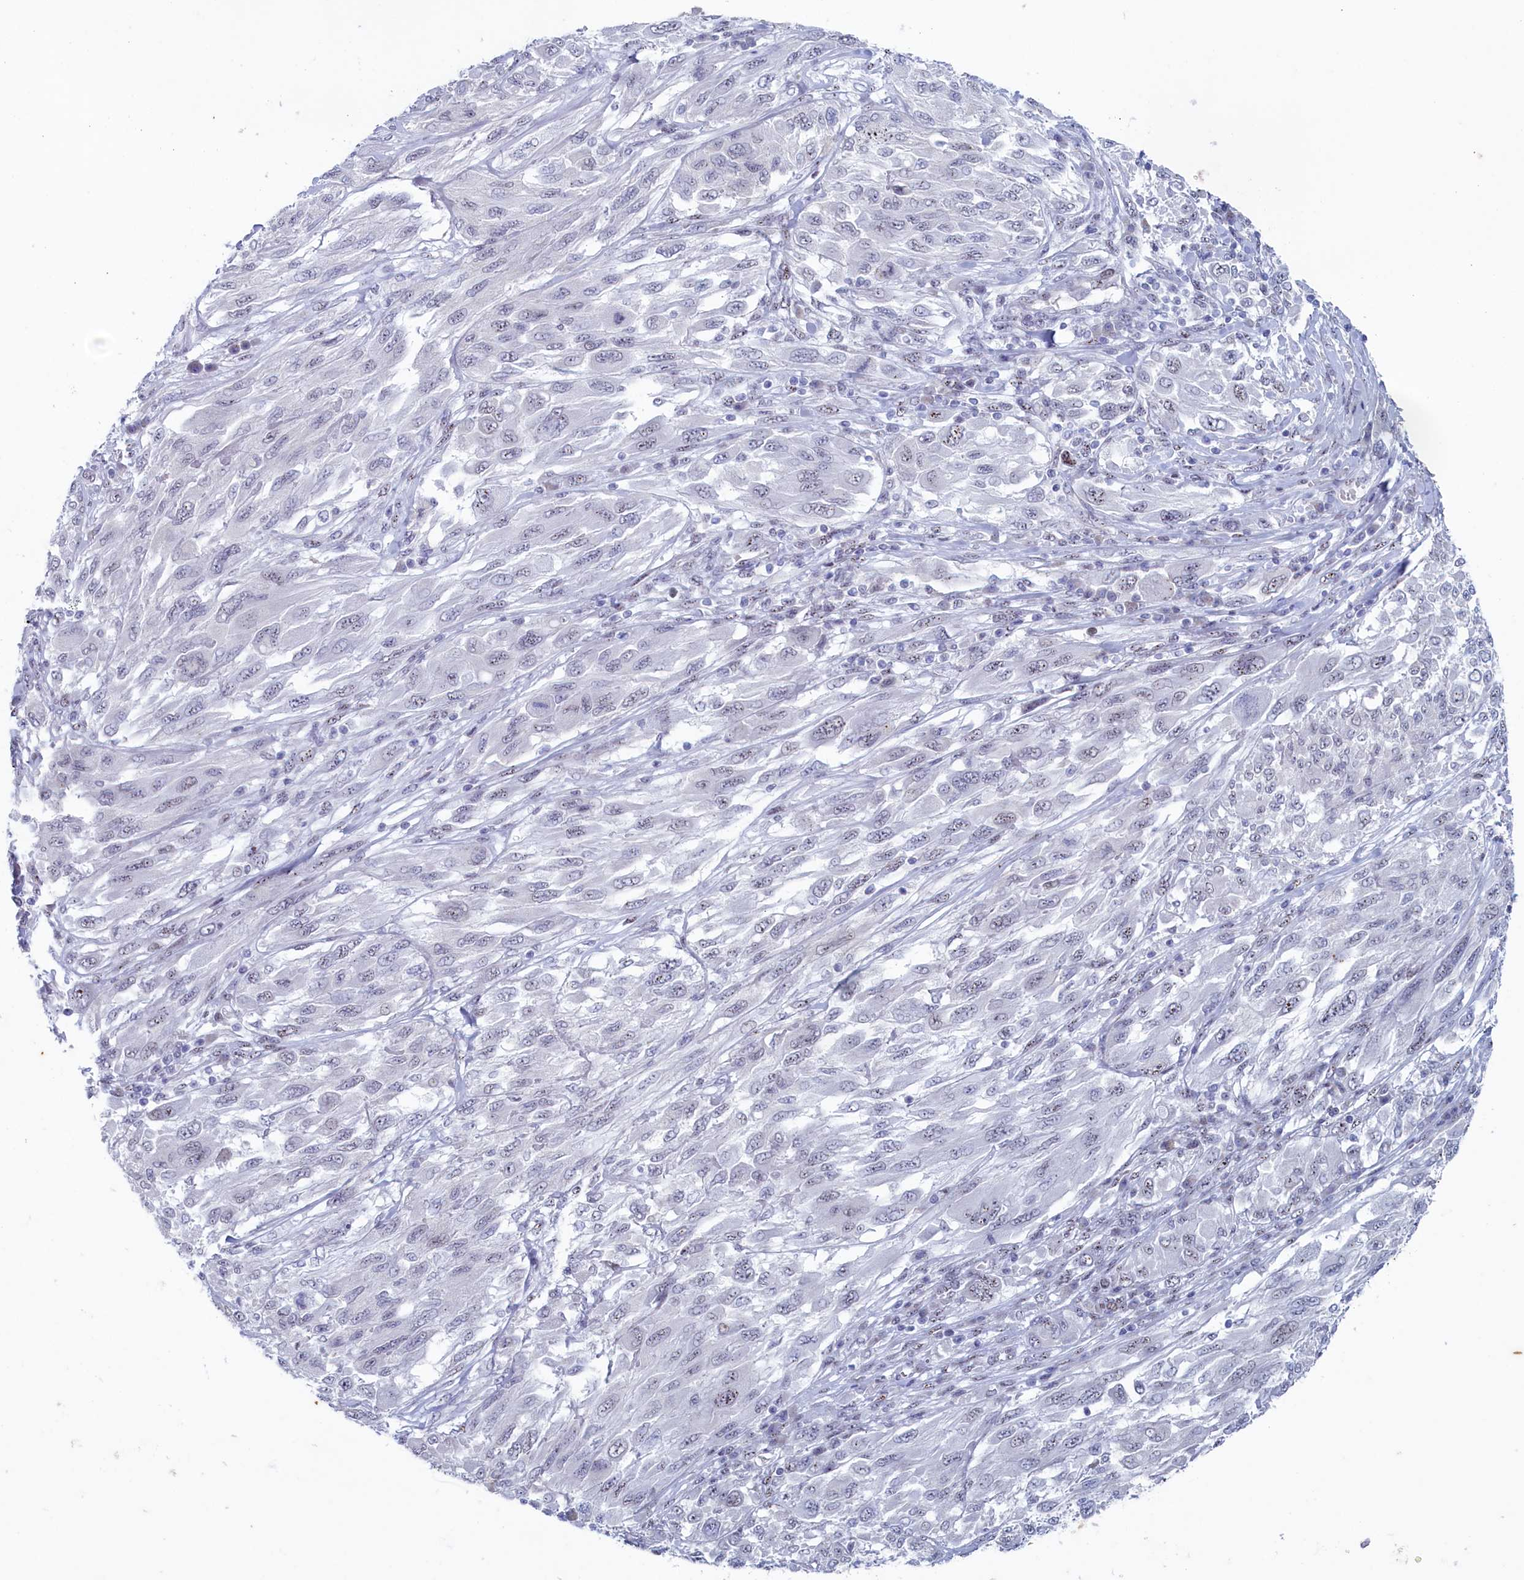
{"staining": {"intensity": "weak", "quantity": "<25%", "location": "nuclear"}, "tissue": "melanoma", "cell_type": "Tumor cells", "image_type": "cancer", "snomed": [{"axis": "morphology", "description": "Malignant melanoma, NOS"}, {"axis": "topography", "description": "Skin"}], "caption": "Tumor cells show no significant positivity in melanoma. (DAB (3,3'-diaminobenzidine) IHC, high magnification).", "gene": "WDR76", "patient": {"sex": "female", "age": 91}}